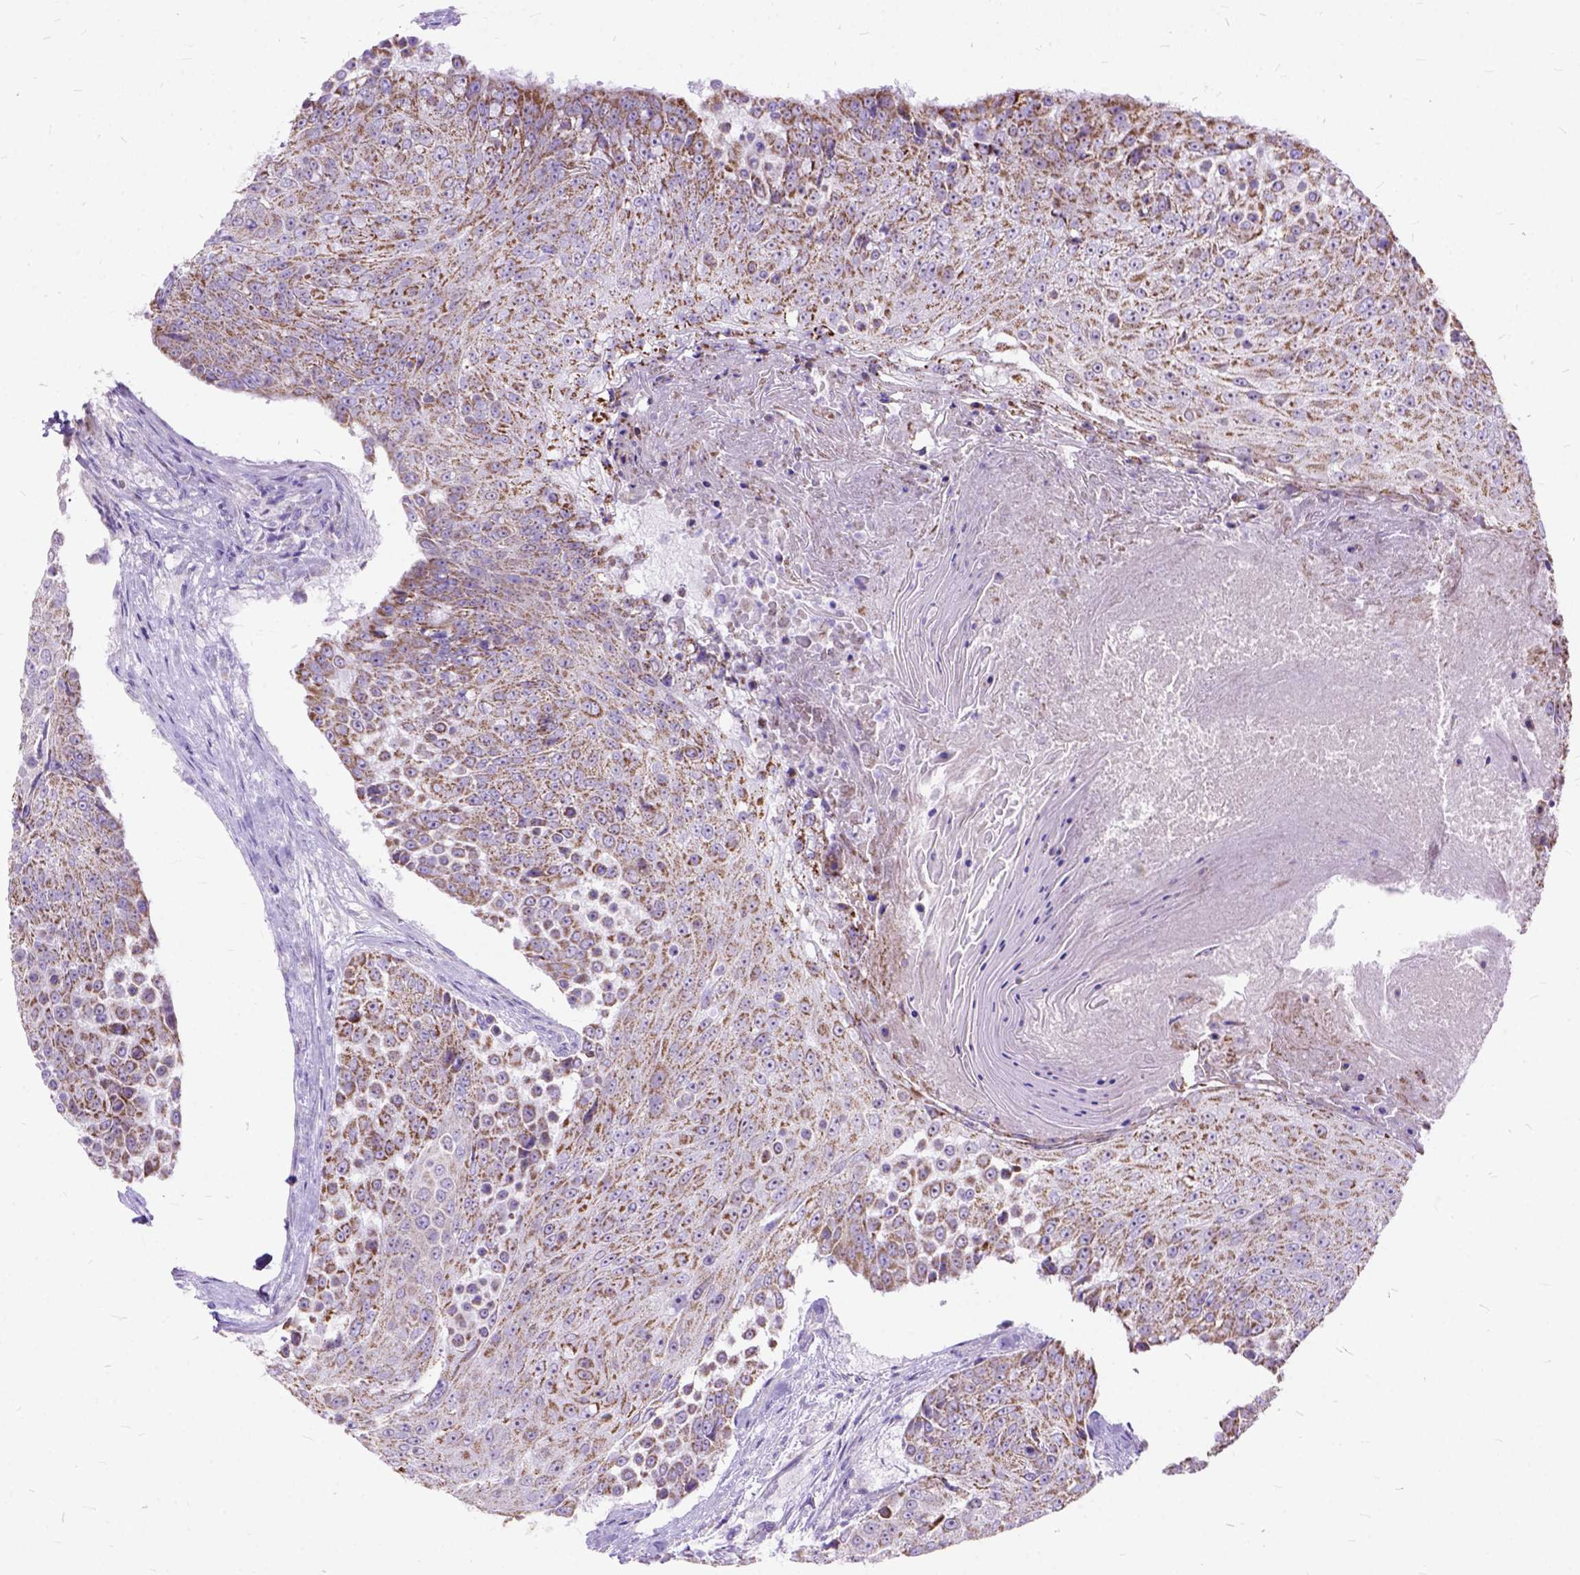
{"staining": {"intensity": "moderate", "quantity": ">75%", "location": "cytoplasmic/membranous"}, "tissue": "urothelial cancer", "cell_type": "Tumor cells", "image_type": "cancer", "snomed": [{"axis": "morphology", "description": "Urothelial carcinoma, High grade"}, {"axis": "topography", "description": "Urinary bladder"}], "caption": "IHC (DAB (3,3'-diaminobenzidine)) staining of urothelial cancer exhibits moderate cytoplasmic/membranous protein expression in approximately >75% of tumor cells.", "gene": "CTAG2", "patient": {"sex": "female", "age": 63}}